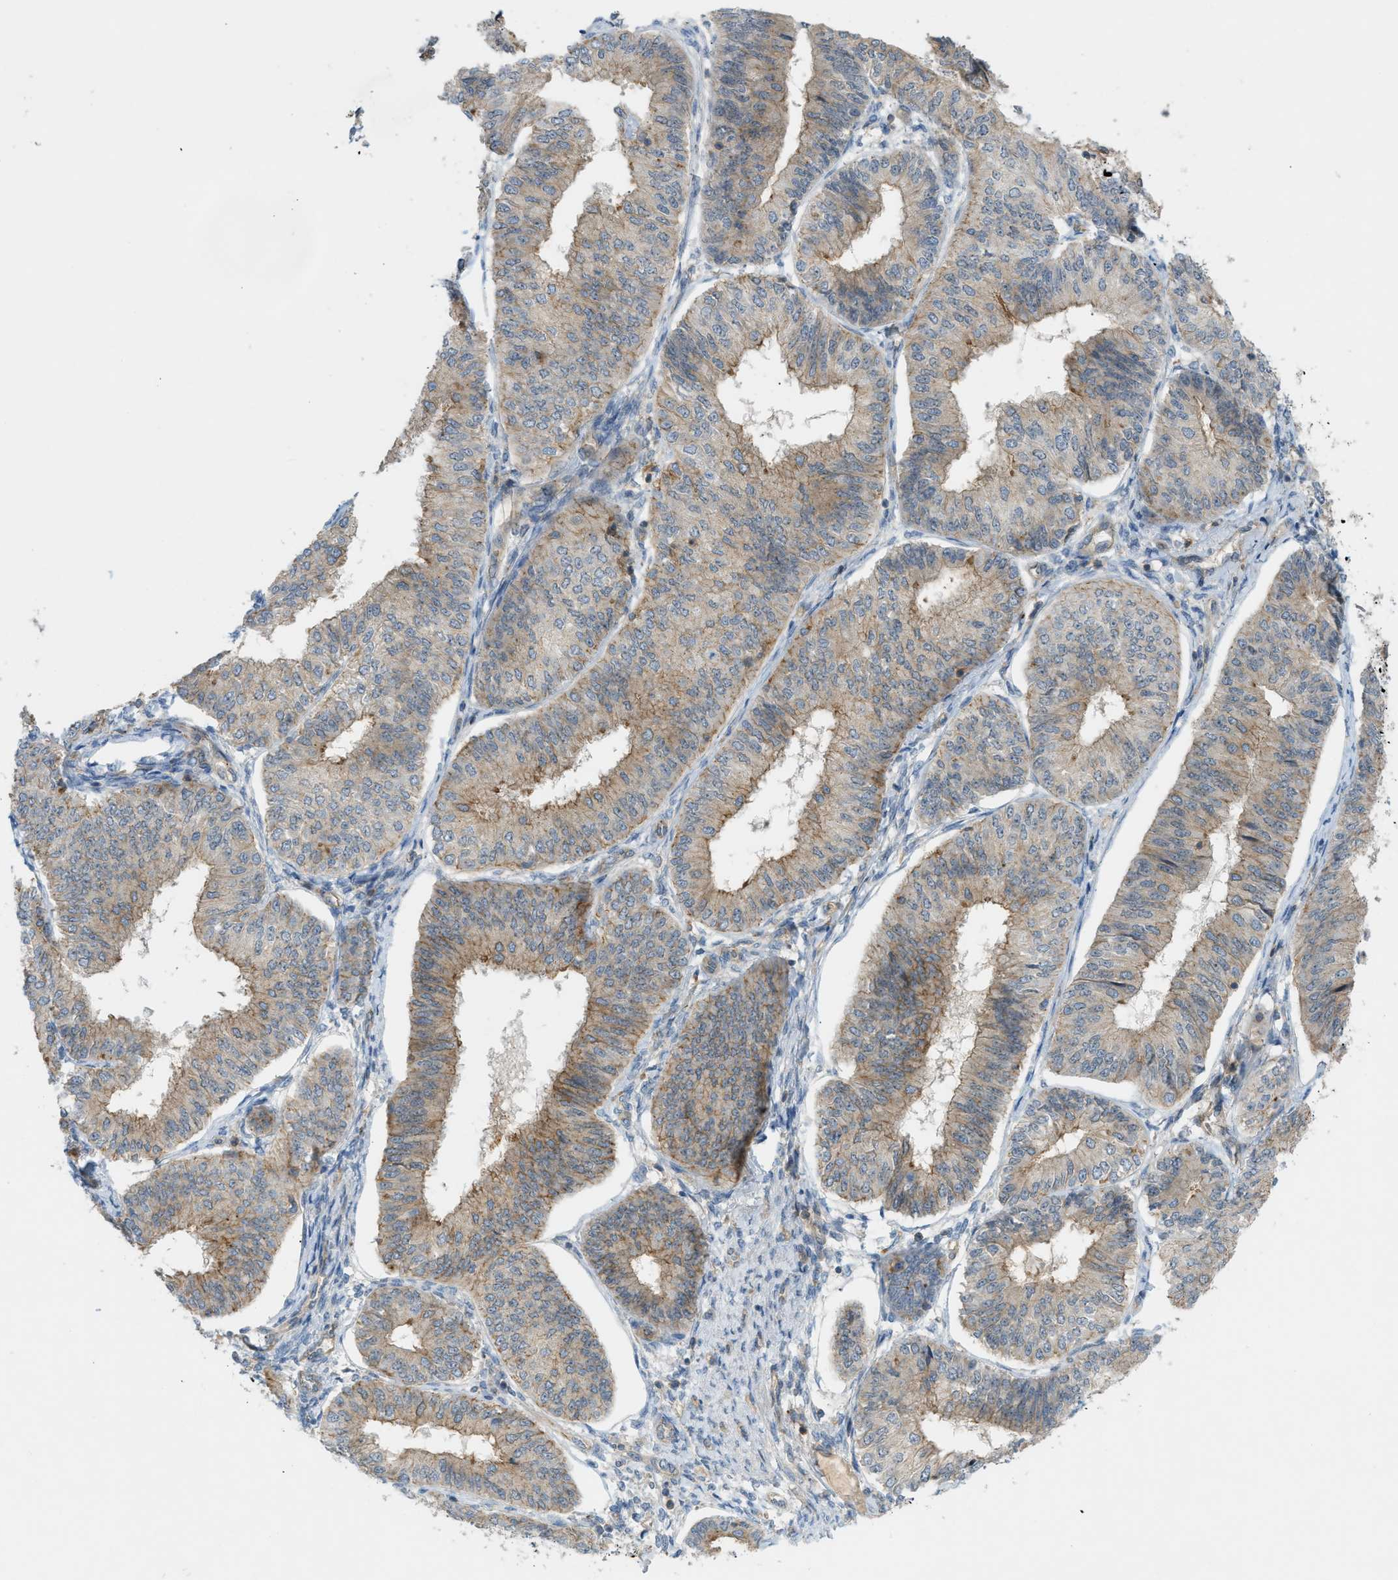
{"staining": {"intensity": "moderate", "quantity": "25%-75%", "location": "cytoplasmic/membranous"}, "tissue": "endometrial cancer", "cell_type": "Tumor cells", "image_type": "cancer", "snomed": [{"axis": "morphology", "description": "Adenocarcinoma, NOS"}, {"axis": "topography", "description": "Endometrium"}], "caption": "Immunohistochemistry of human endometrial adenocarcinoma displays medium levels of moderate cytoplasmic/membranous staining in approximately 25%-75% of tumor cells. The staining was performed using DAB (3,3'-diaminobenzidine) to visualize the protein expression in brown, while the nuclei were stained in blue with hematoxylin (Magnification: 20x).", "gene": "GRK6", "patient": {"sex": "female", "age": 58}}